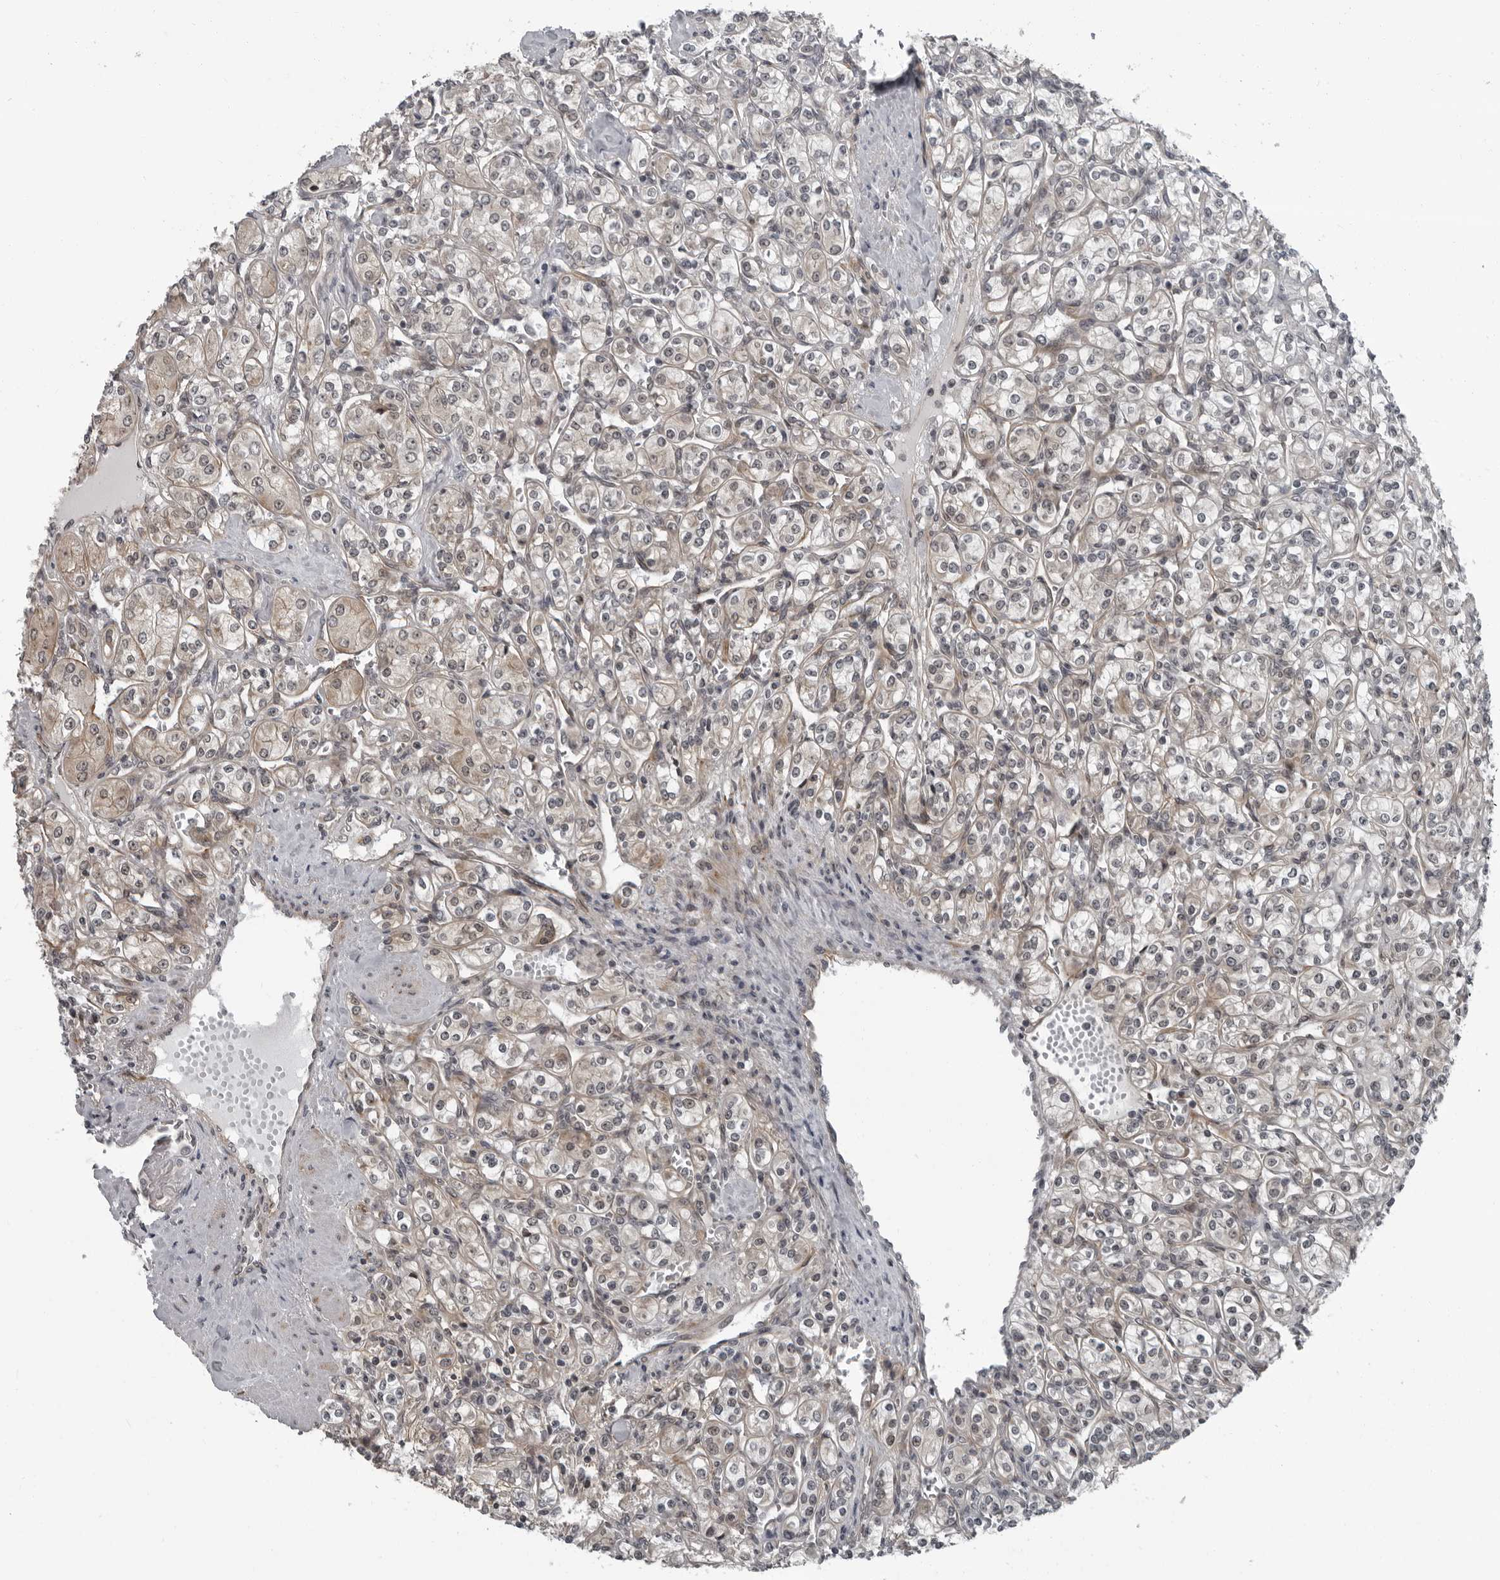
{"staining": {"intensity": "weak", "quantity": "25%-75%", "location": "cytoplasmic/membranous"}, "tissue": "renal cancer", "cell_type": "Tumor cells", "image_type": "cancer", "snomed": [{"axis": "morphology", "description": "Adenocarcinoma, NOS"}, {"axis": "topography", "description": "Kidney"}], "caption": "Protein expression analysis of renal cancer (adenocarcinoma) exhibits weak cytoplasmic/membranous expression in approximately 25%-75% of tumor cells.", "gene": "FAM102B", "patient": {"sex": "male", "age": 77}}